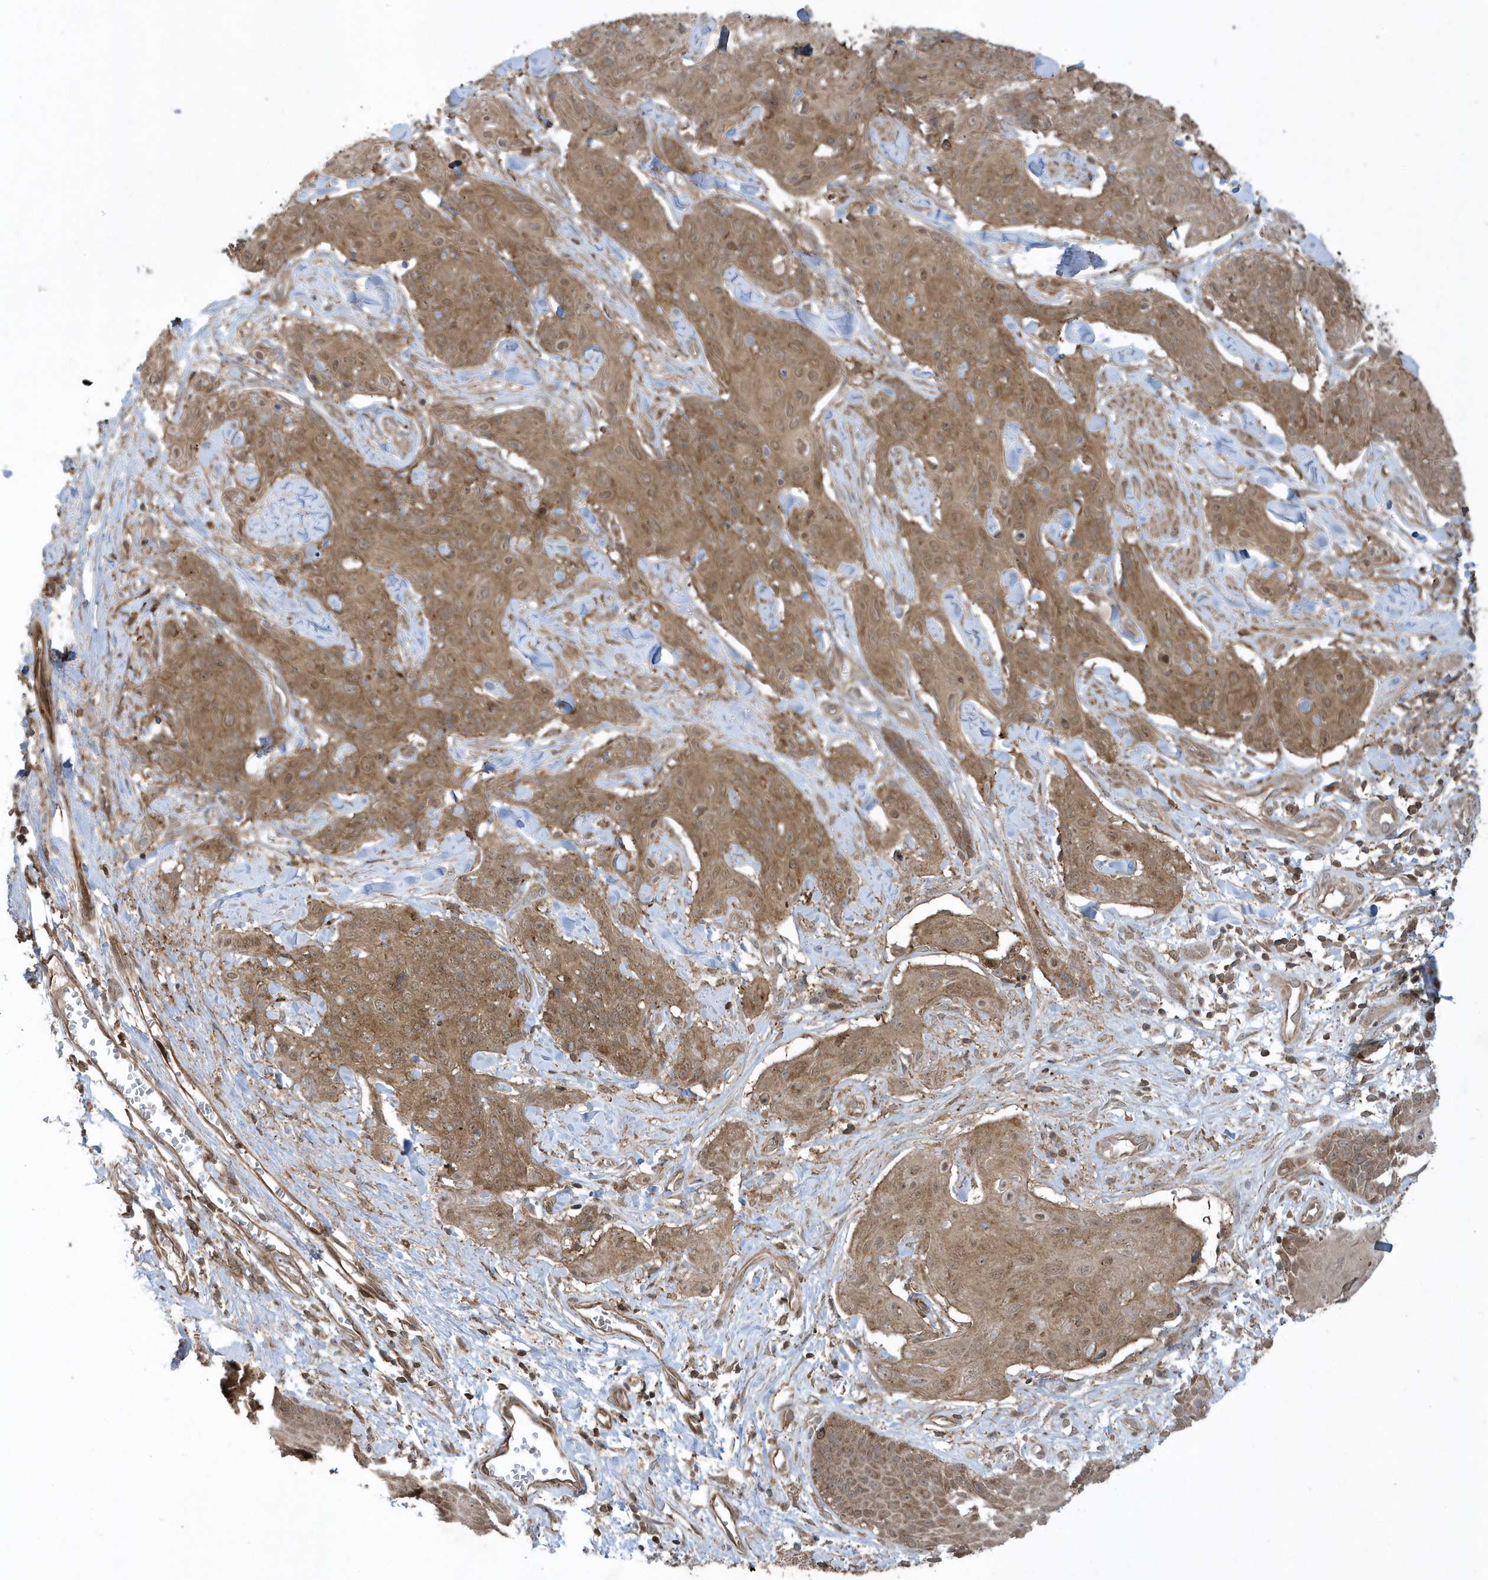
{"staining": {"intensity": "moderate", "quantity": ">75%", "location": "cytoplasmic/membranous"}, "tissue": "skin cancer", "cell_type": "Tumor cells", "image_type": "cancer", "snomed": [{"axis": "morphology", "description": "Squamous cell carcinoma, NOS"}, {"axis": "topography", "description": "Skin"}, {"axis": "topography", "description": "Vulva"}], "caption": "This is an image of IHC staining of skin cancer (squamous cell carcinoma), which shows moderate positivity in the cytoplasmic/membranous of tumor cells.", "gene": "STAMBP", "patient": {"sex": "female", "age": 85}}